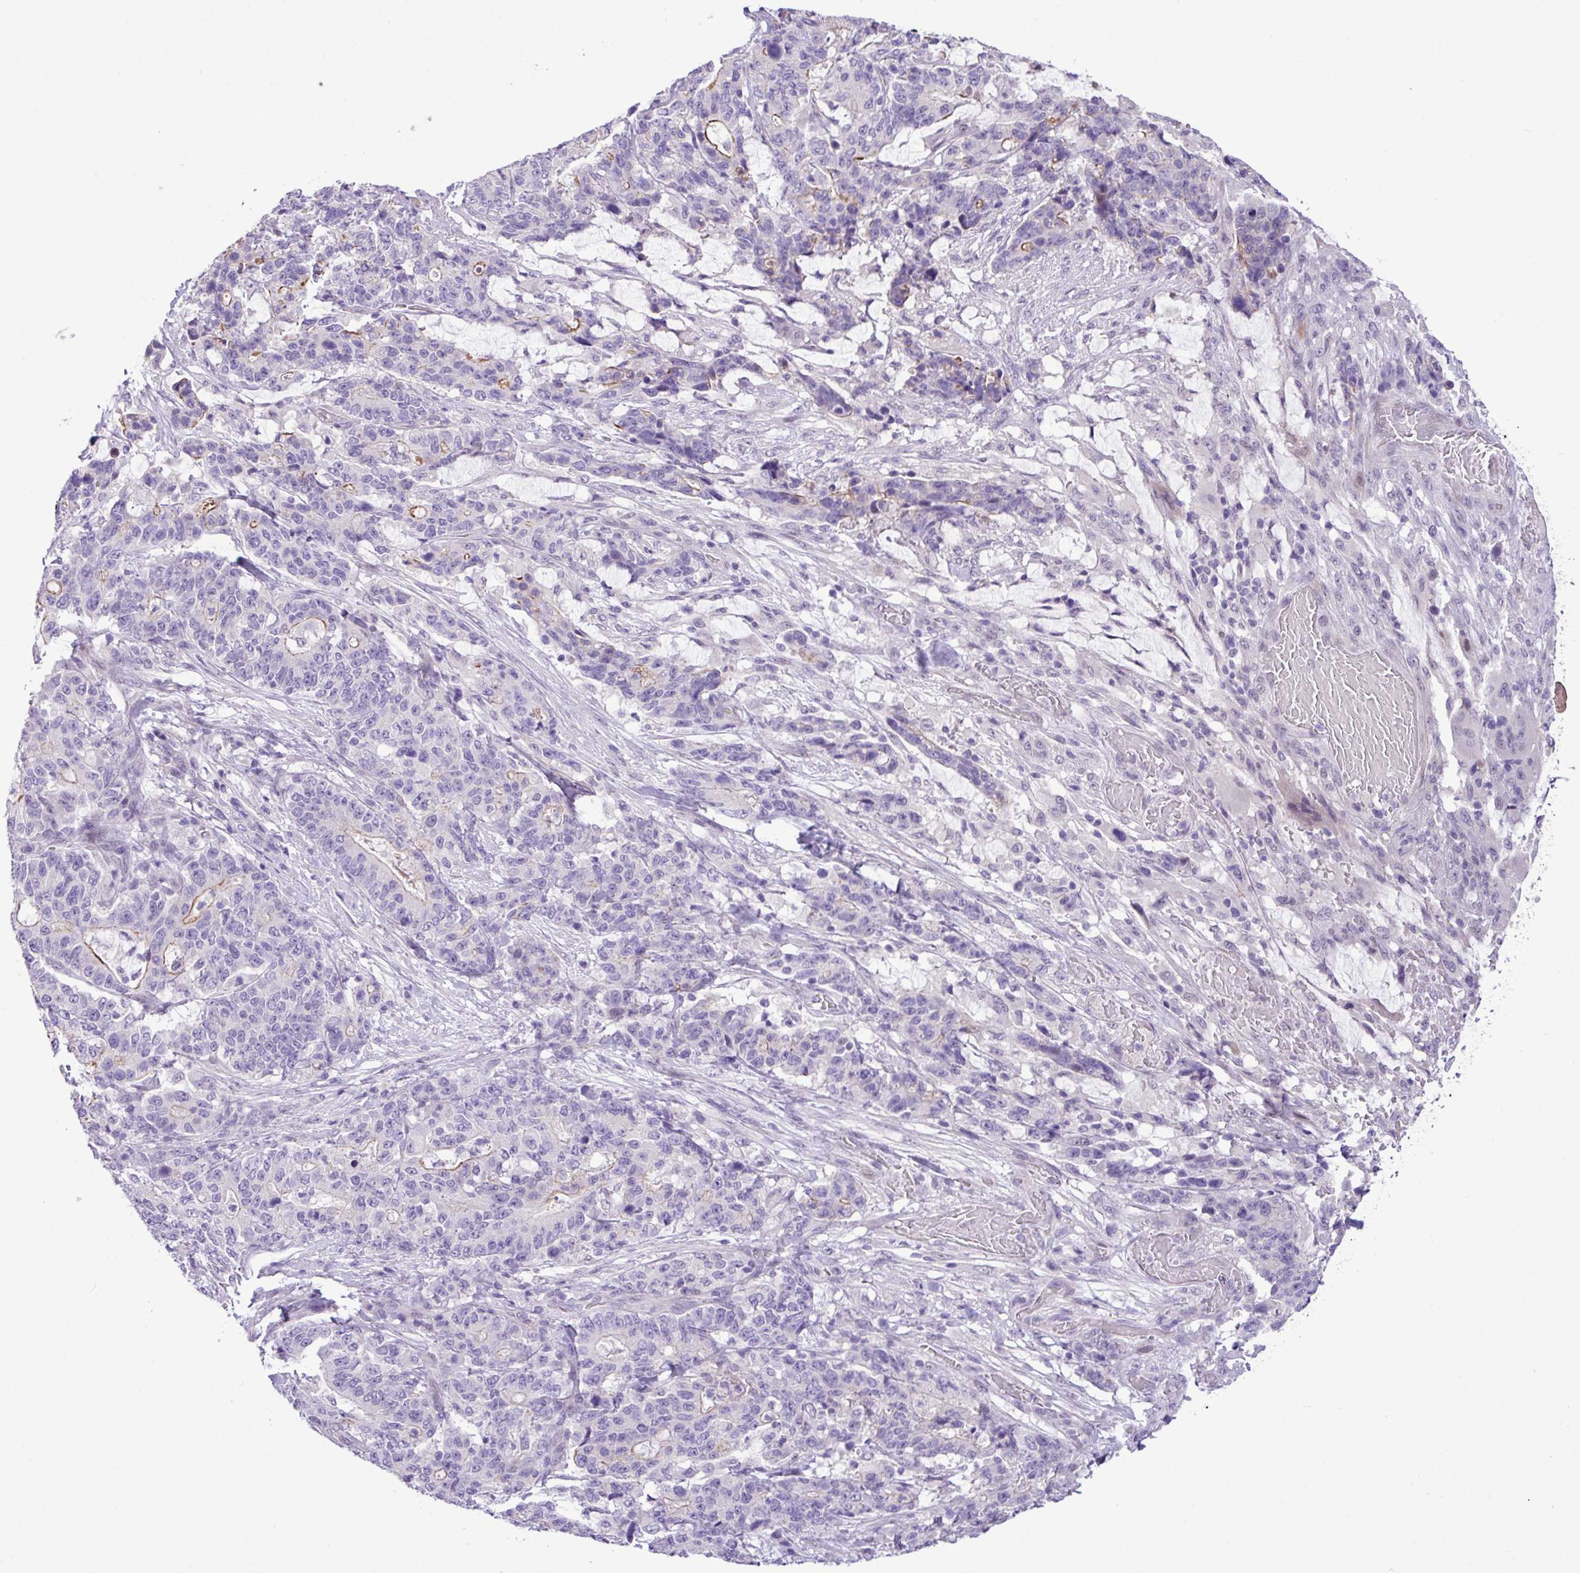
{"staining": {"intensity": "moderate", "quantity": "<25%", "location": "cytoplasmic/membranous"}, "tissue": "stomach cancer", "cell_type": "Tumor cells", "image_type": "cancer", "snomed": [{"axis": "morphology", "description": "Normal tissue, NOS"}, {"axis": "morphology", "description": "Adenocarcinoma, NOS"}, {"axis": "topography", "description": "Stomach"}], "caption": "IHC histopathology image of neoplastic tissue: human stomach adenocarcinoma stained using IHC reveals low levels of moderate protein expression localized specifically in the cytoplasmic/membranous of tumor cells, appearing as a cytoplasmic/membranous brown color.", "gene": "YLPM1", "patient": {"sex": "female", "age": 64}}